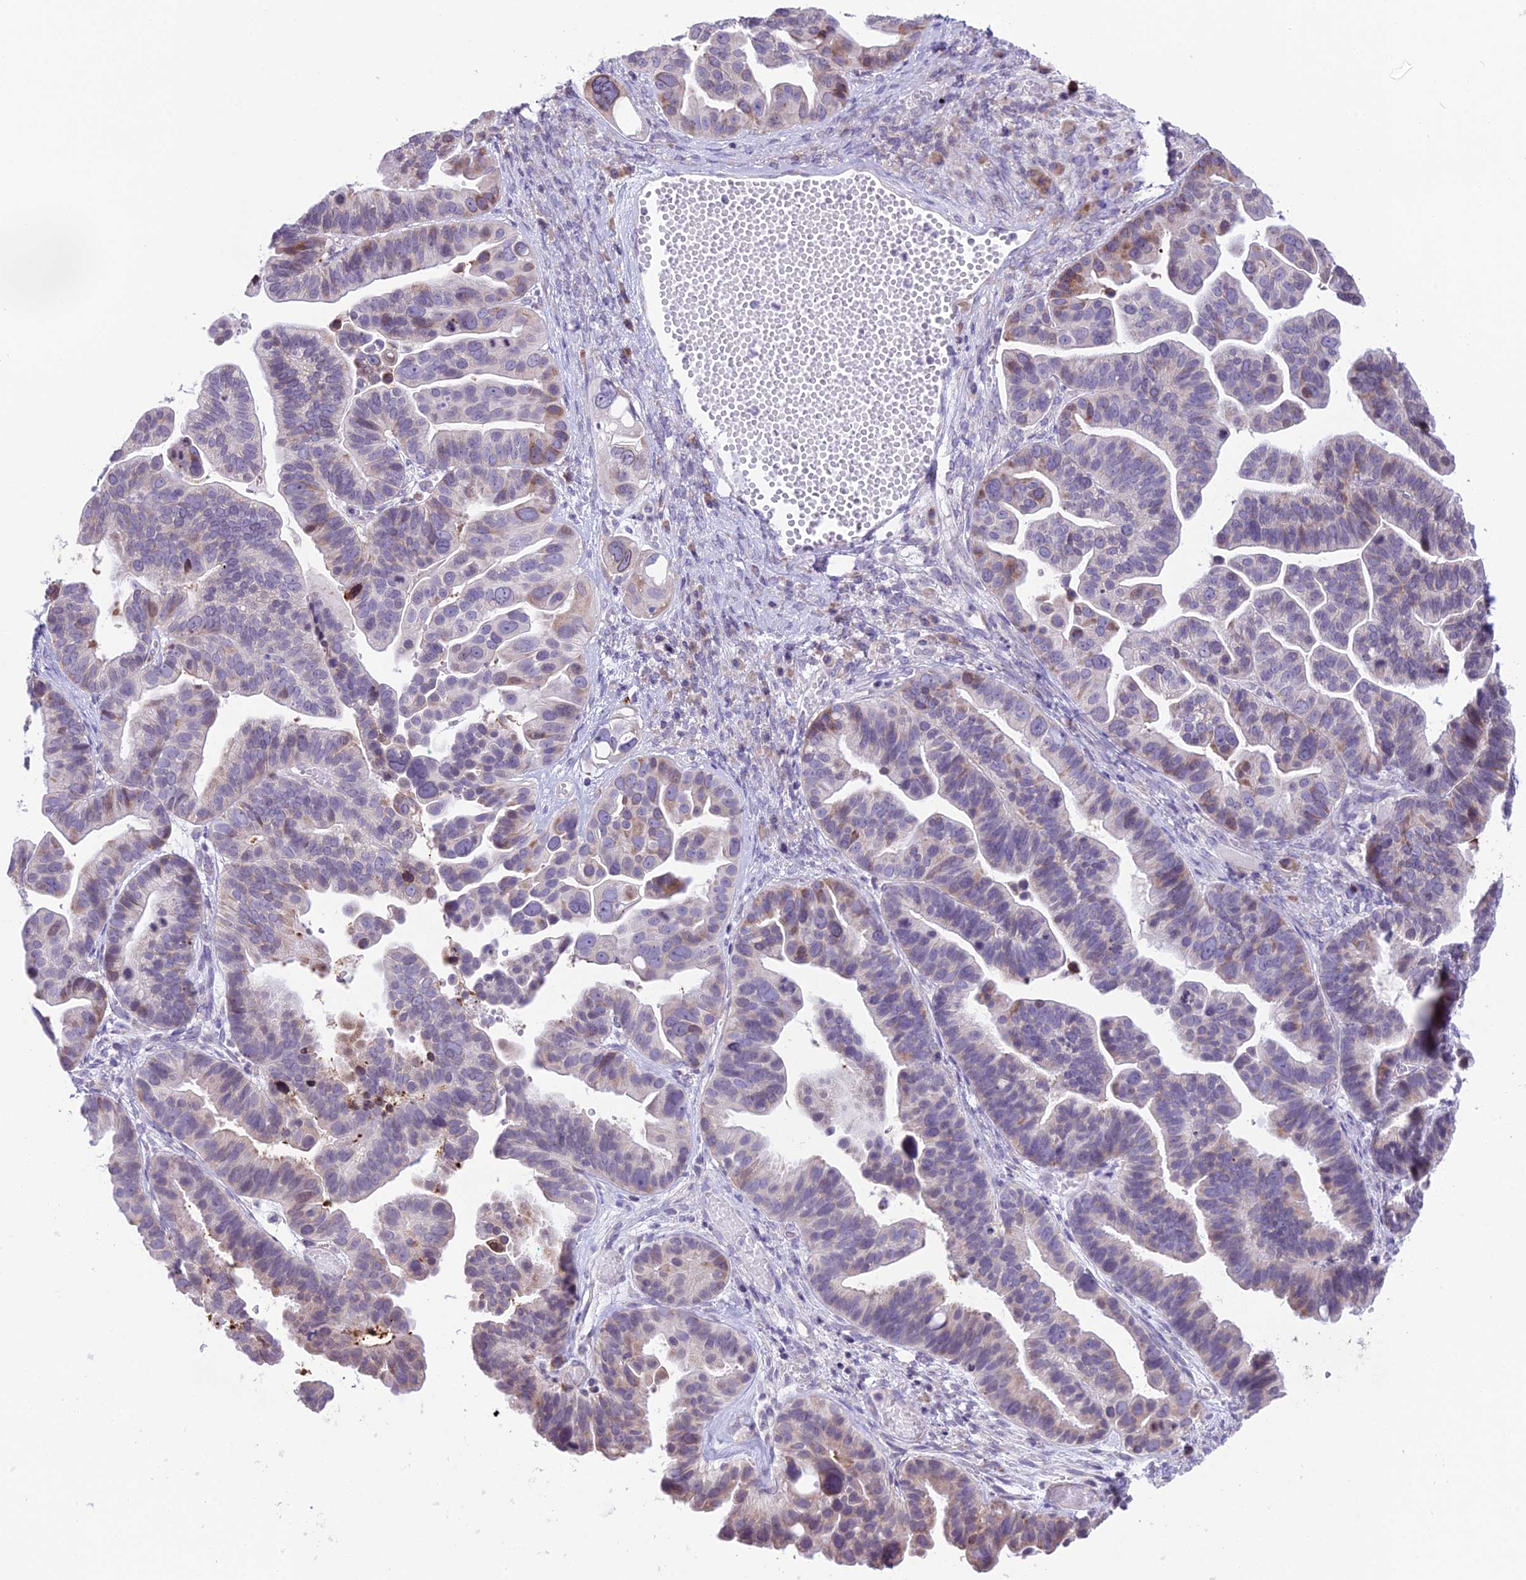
{"staining": {"intensity": "moderate", "quantity": "<25%", "location": "cytoplasmic/membranous"}, "tissue": "ovarian cancer", "cell_type": "Tumor cells", "image_type": "cancer", "snomed": [{"axis": "morphology", "description": "Cystadenocarcinoma, serous, NOS"}, {"axis": "topography", "description": "Ovary"}], "caption": "Protein expression analysis of human ovarian cancer reveals moderate cytoplasmic/membranous staining in about <25% of tumor cells.", "gene": "RPS26", "patient": {"sex": "female", "age": 56}}